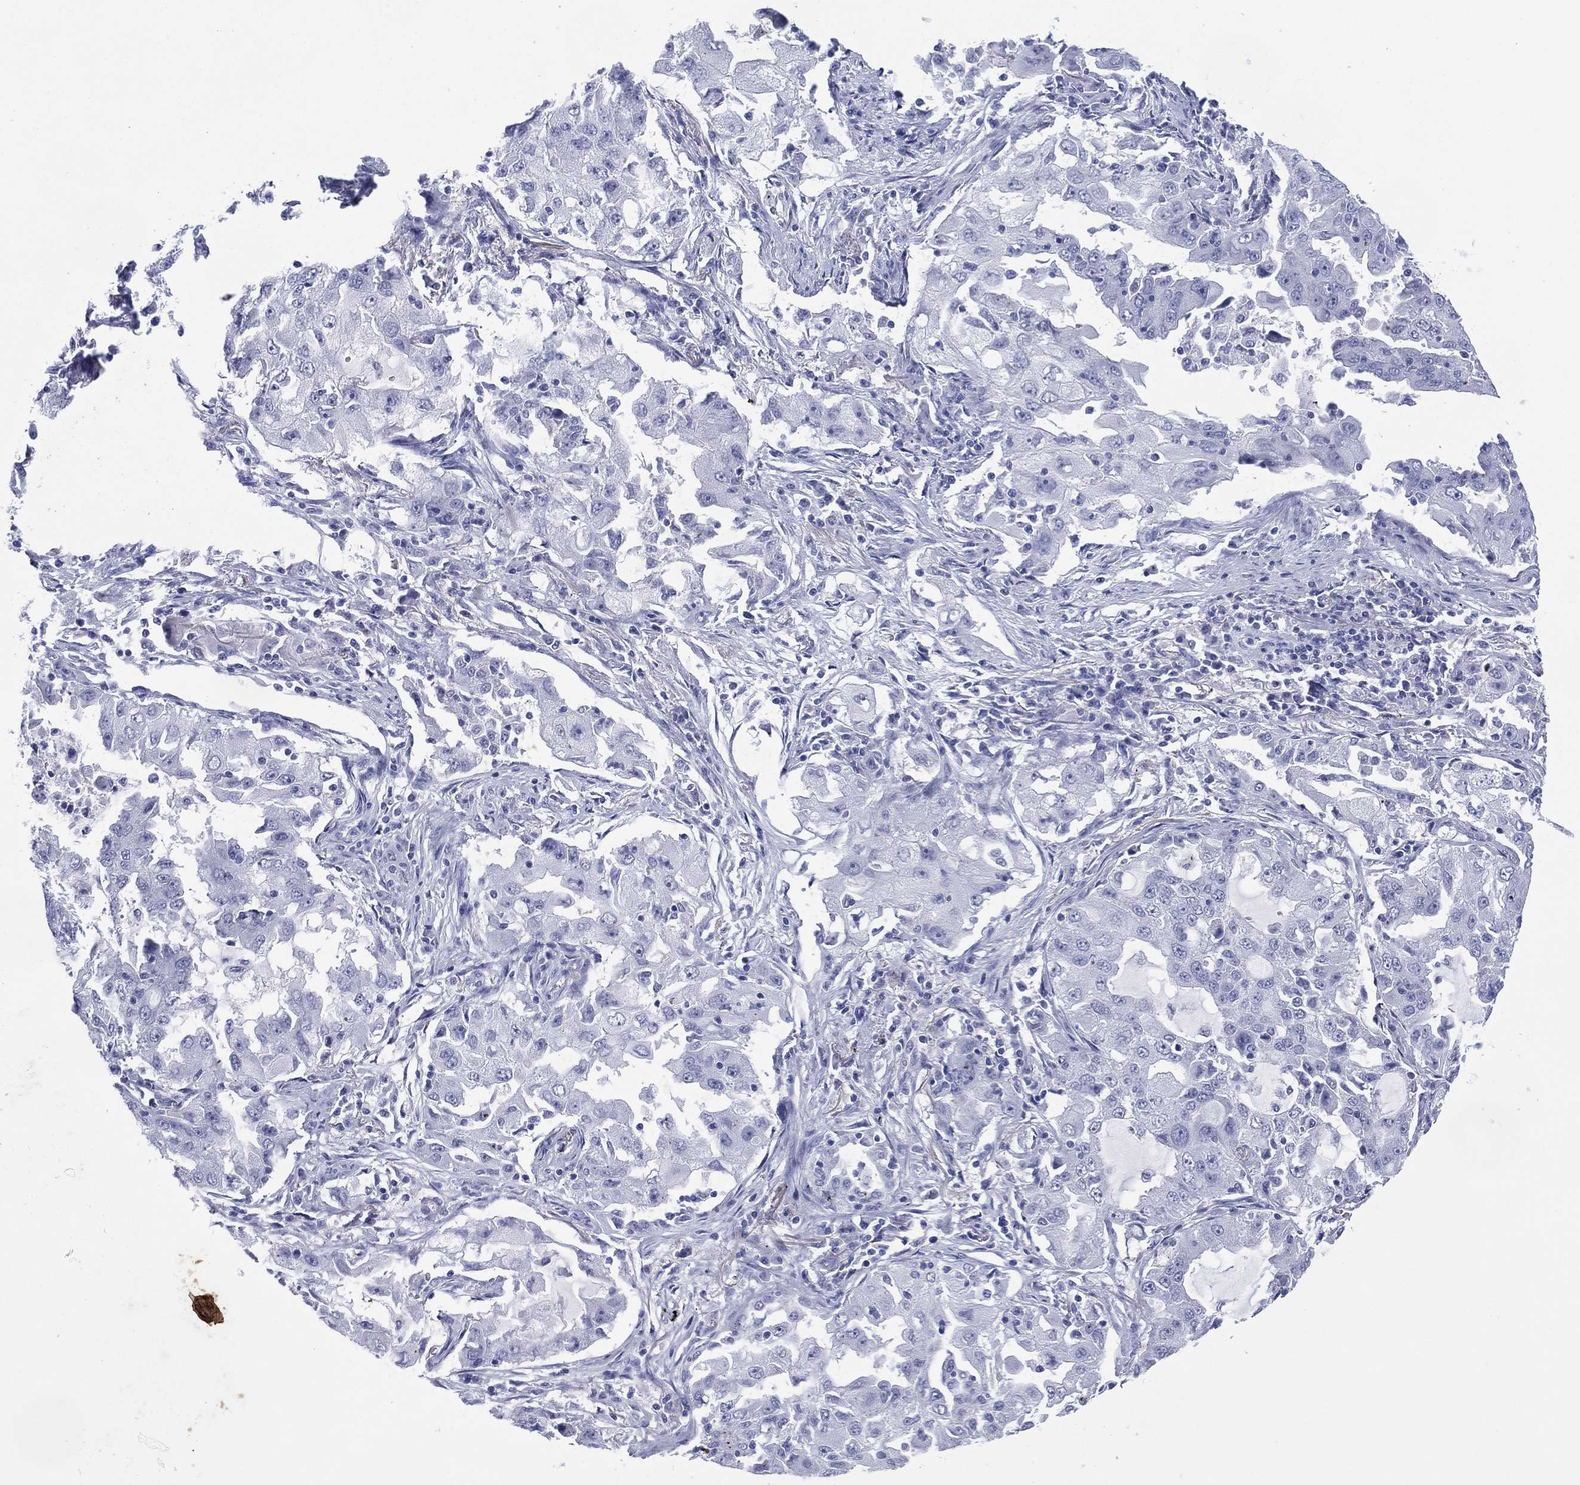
{"staining": {"intensity": "negative", "quantity": "none", "location": "none"}, "tissue": "lung cancer", "cell_type": "Tumor cells", "image_type": "cancer", "snomed": [{"axis": "morphology", "description": "Adenocarcinoma, NOS"}, {"axis": "topography", "description": "Lung"}], "caption": "Lung cancer (adenocarcinoma) was stained to show a protein in brown. There is no significant positivity in tumor cells.", "gene": "DSG1", "patient": {"sex": "female", "age": 61}}